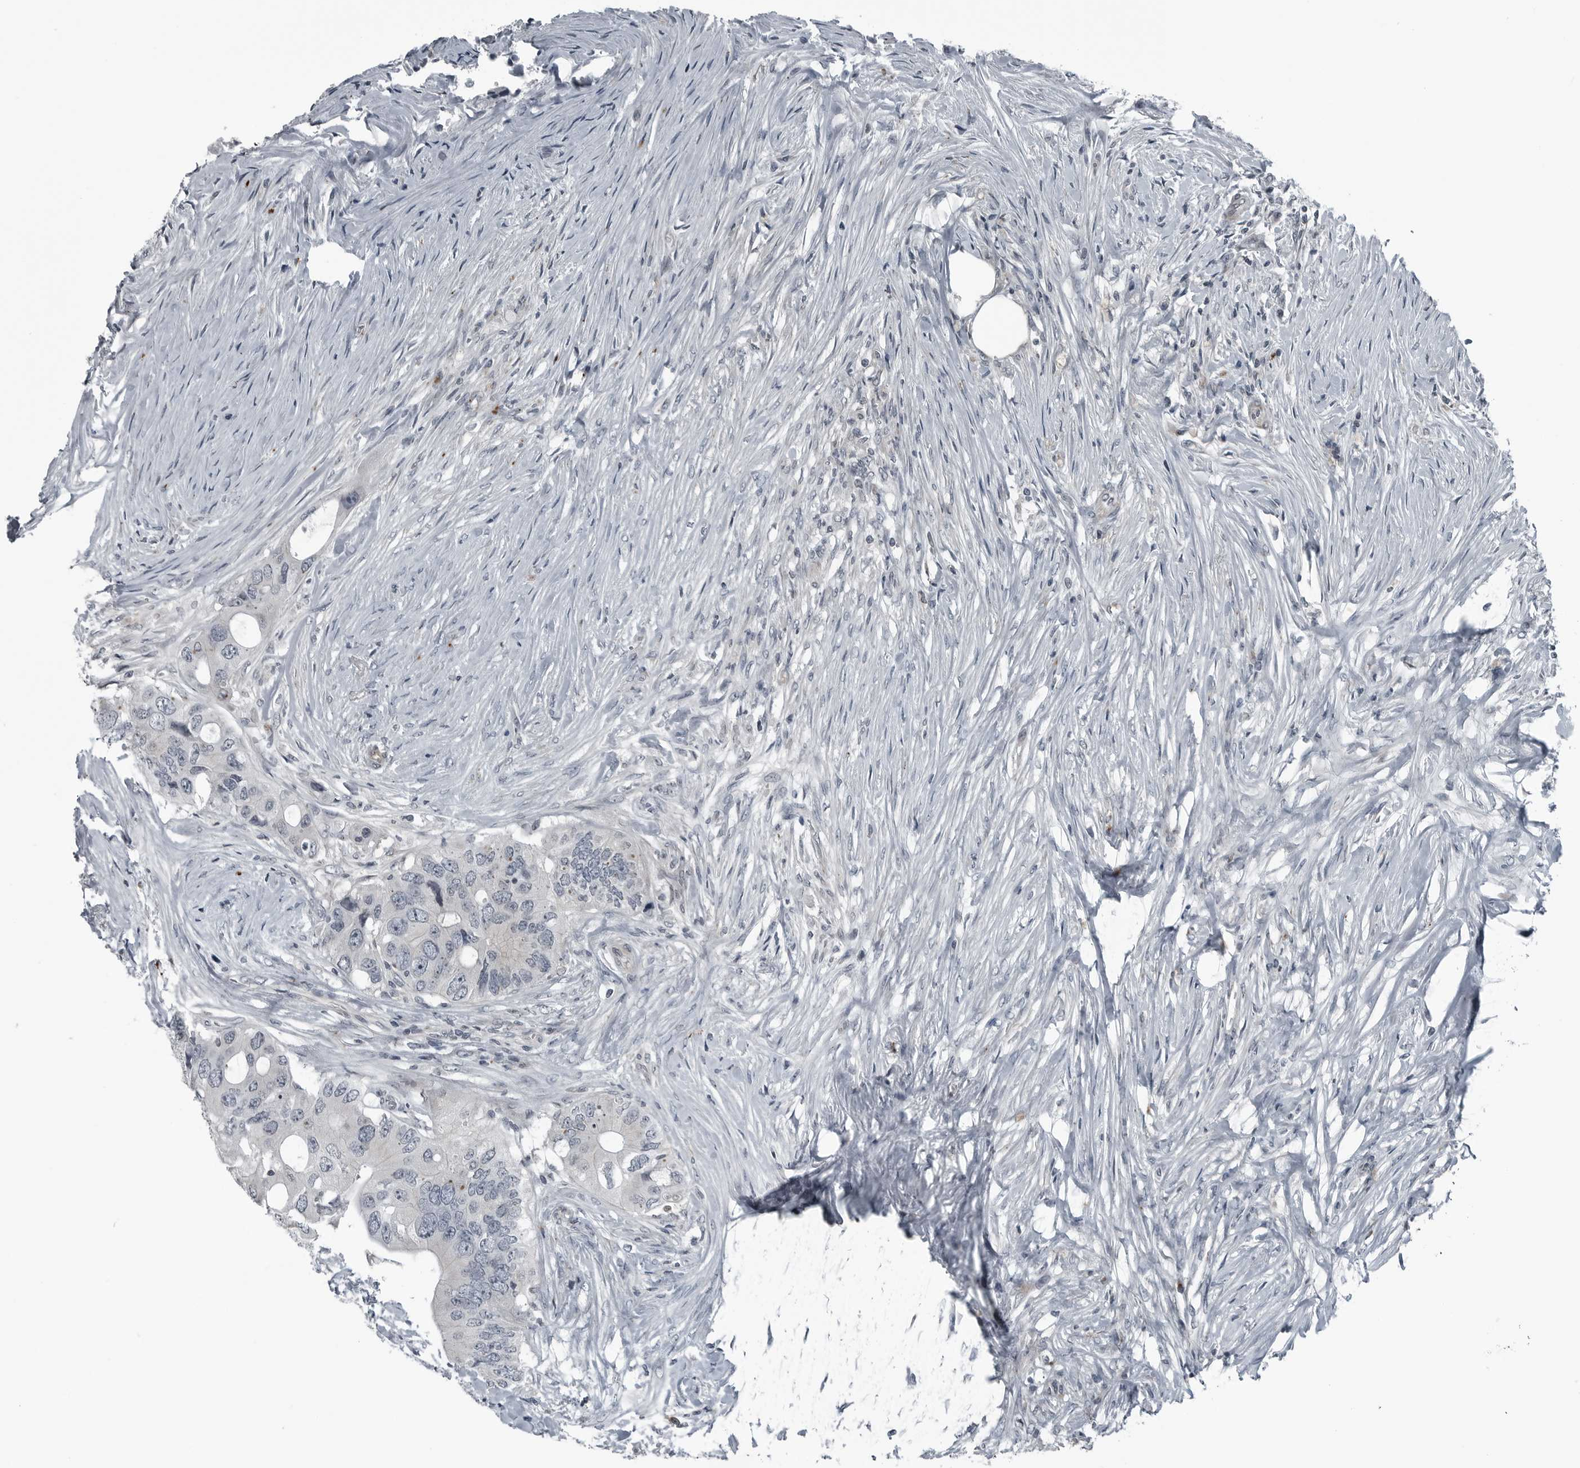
{"staining": {"intensity": "negative", "quantity": "none", "location": "none"}, "tissue": "colorectal cancer", "cell_type": "Tumor cells", "image_type": "cancer", "snomed": [{"axis": "morphology", "description": "Adenocarcinoma, NOS"}, {"axis": "topography", "description": "Colon"}], "caption": "High magnification brightfield microscopy of adenocarcinoma (colorectal) stained with DAB (3,3'-diaminobenzidine) (brown) and counterstained with hematoxylin (blue): tumor cells show no significant expression.", "gene": "GAK", "patient": {"sex": "male", "age": 71}}